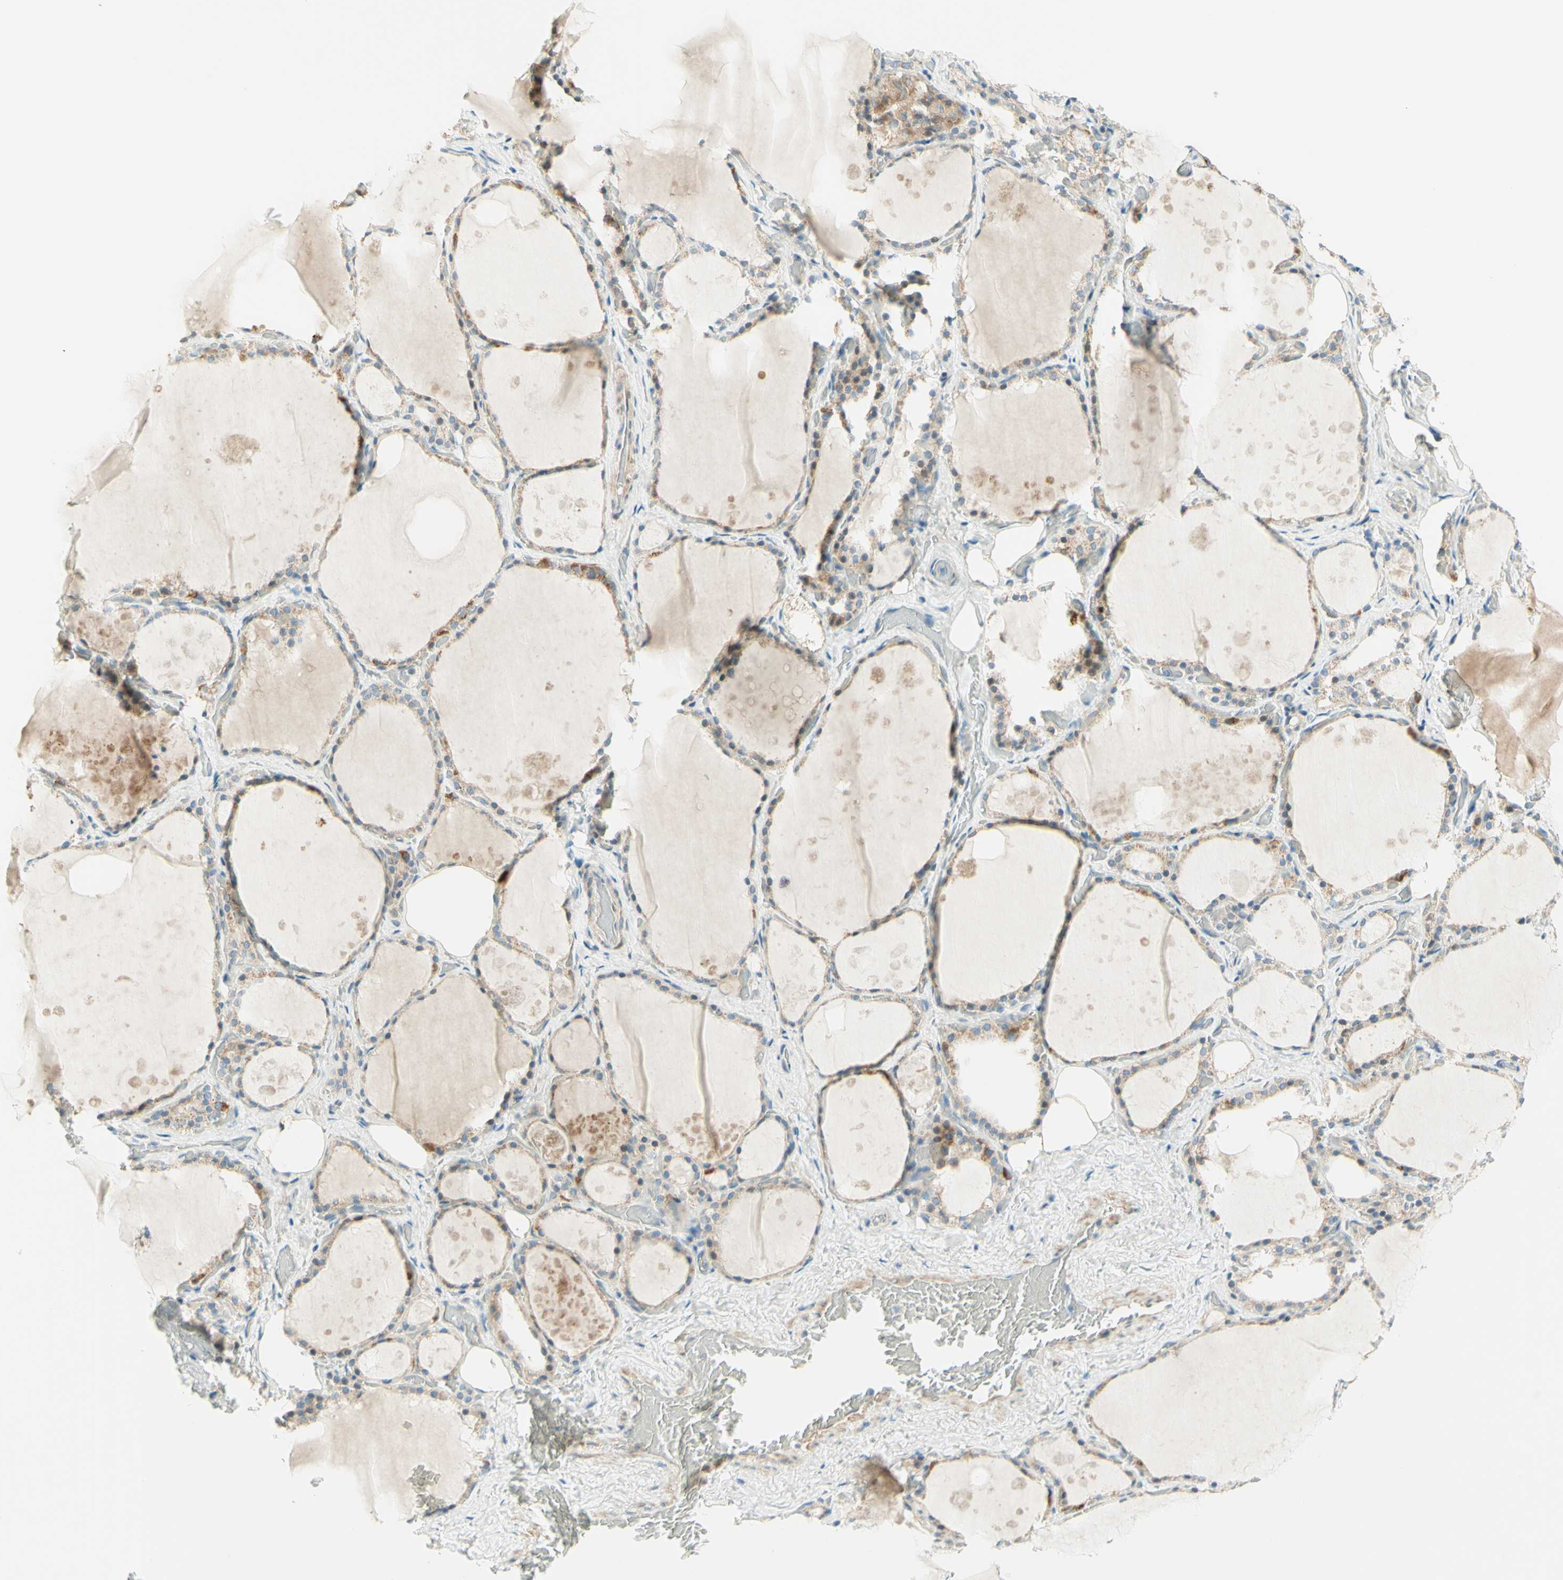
{"staining": {"intensity": "moderate", "quantity": ">75%", "location": "cytoplasmic/membranous"}, "tissue": "thyroid gland", "cell_type": "Glandular cells", "image_type": "normal", "snomed": [{"axis": "morphology", "description": "Normal tissue, NOS"}, {"axis": "topography", "description": "Thyroid gland"}], "caption": "Benign thyroid gland reveals moderate cytoplasmic/membranous positivity in approximately >75% of glandular cells, visualized by immunohistochemistry.", "gene": "PROM1", "patient": {"sex": "male", "age": 61}}